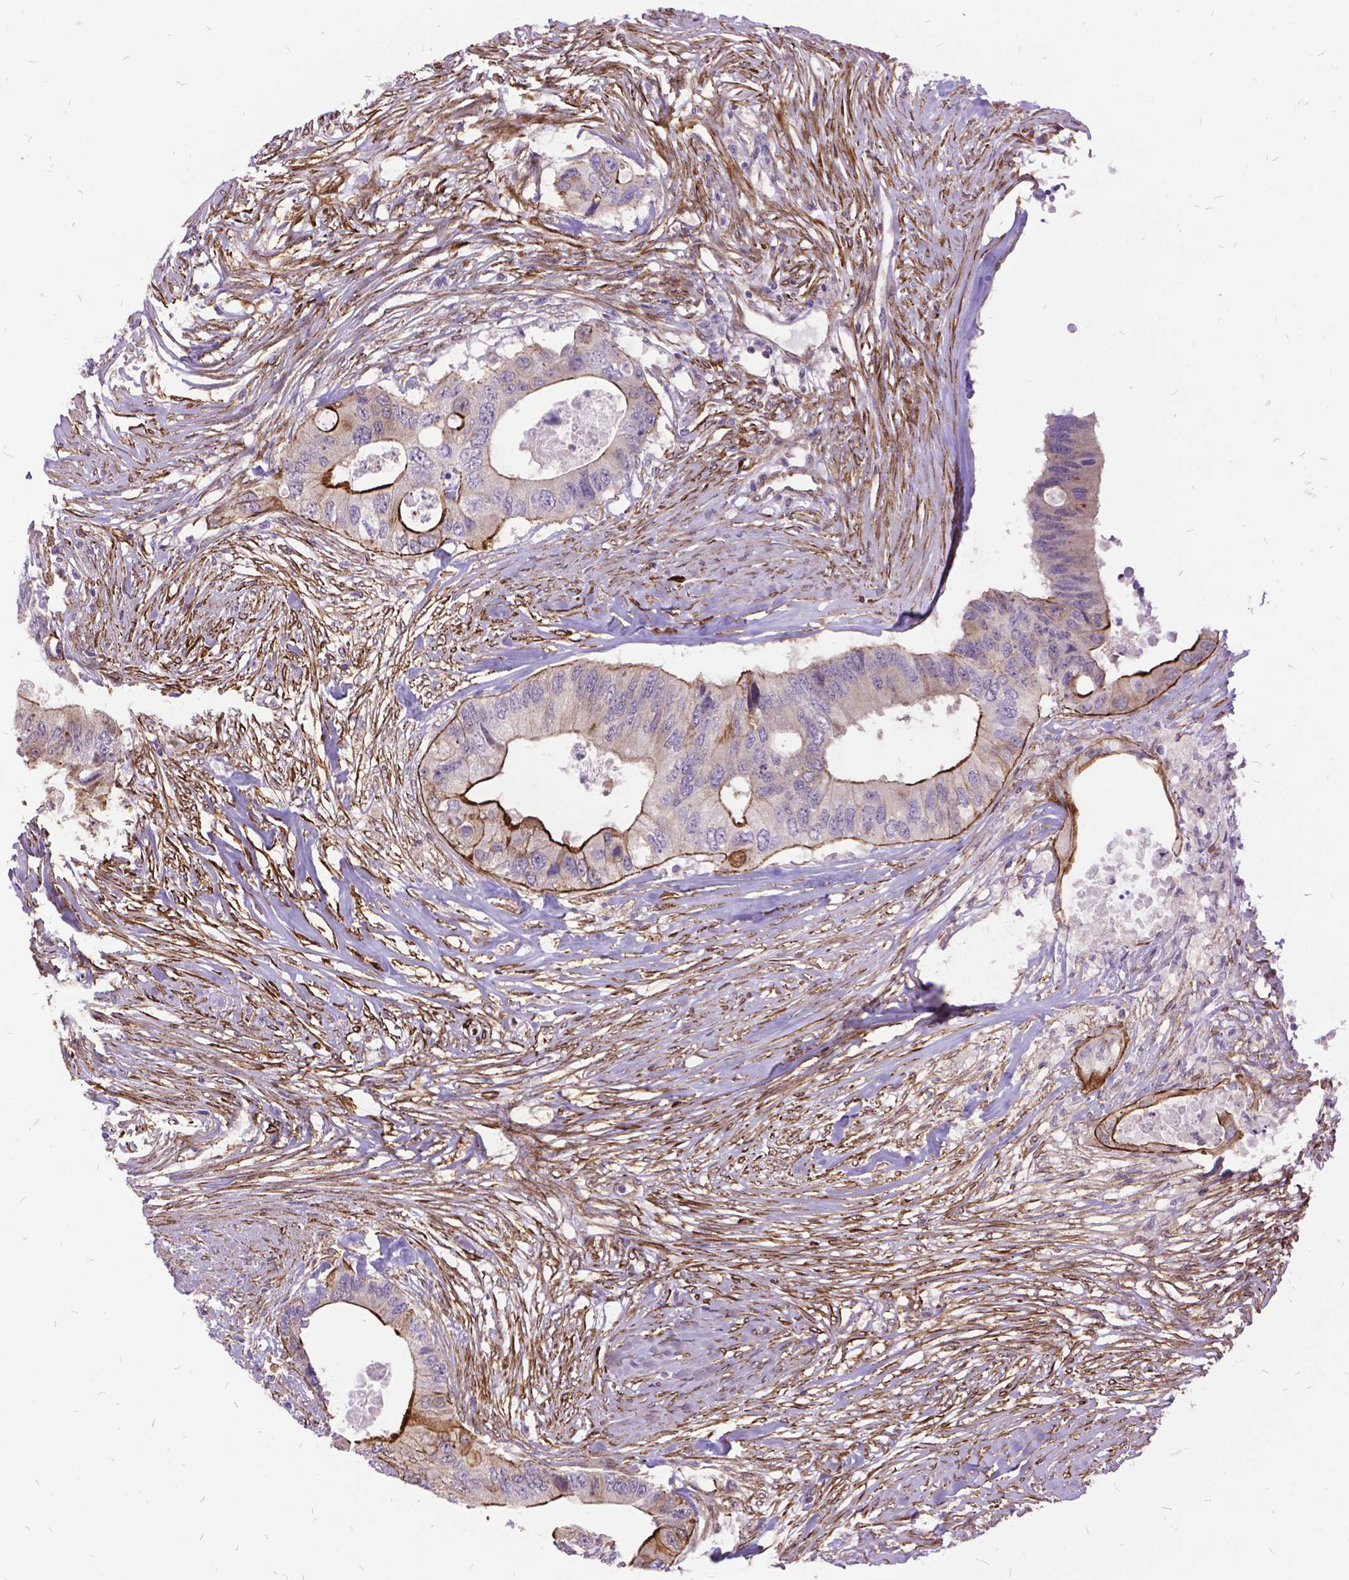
{"staining": {"intensity": "moderate", "quantity": "<25%", "location": "cytoplasmic/membranous"}, "tissue": "colorectal cancer", "cell_type": "Tumor cells", "image_type": "cancer", "snomed": [{"axis": "morphology", "description": "Adenocarcinoma, NOS"}, {"axis": "topography", "description": "Colon"}], "caption": "IHC micrograph of colorectal cancer stained for a protein (brown), which demonstrates low levels of moderate cytoplasmic/membranous expression in about <25% of tumor cells.", "gene": "GRB7", "patient": {"sex": "male", "age": 71}}